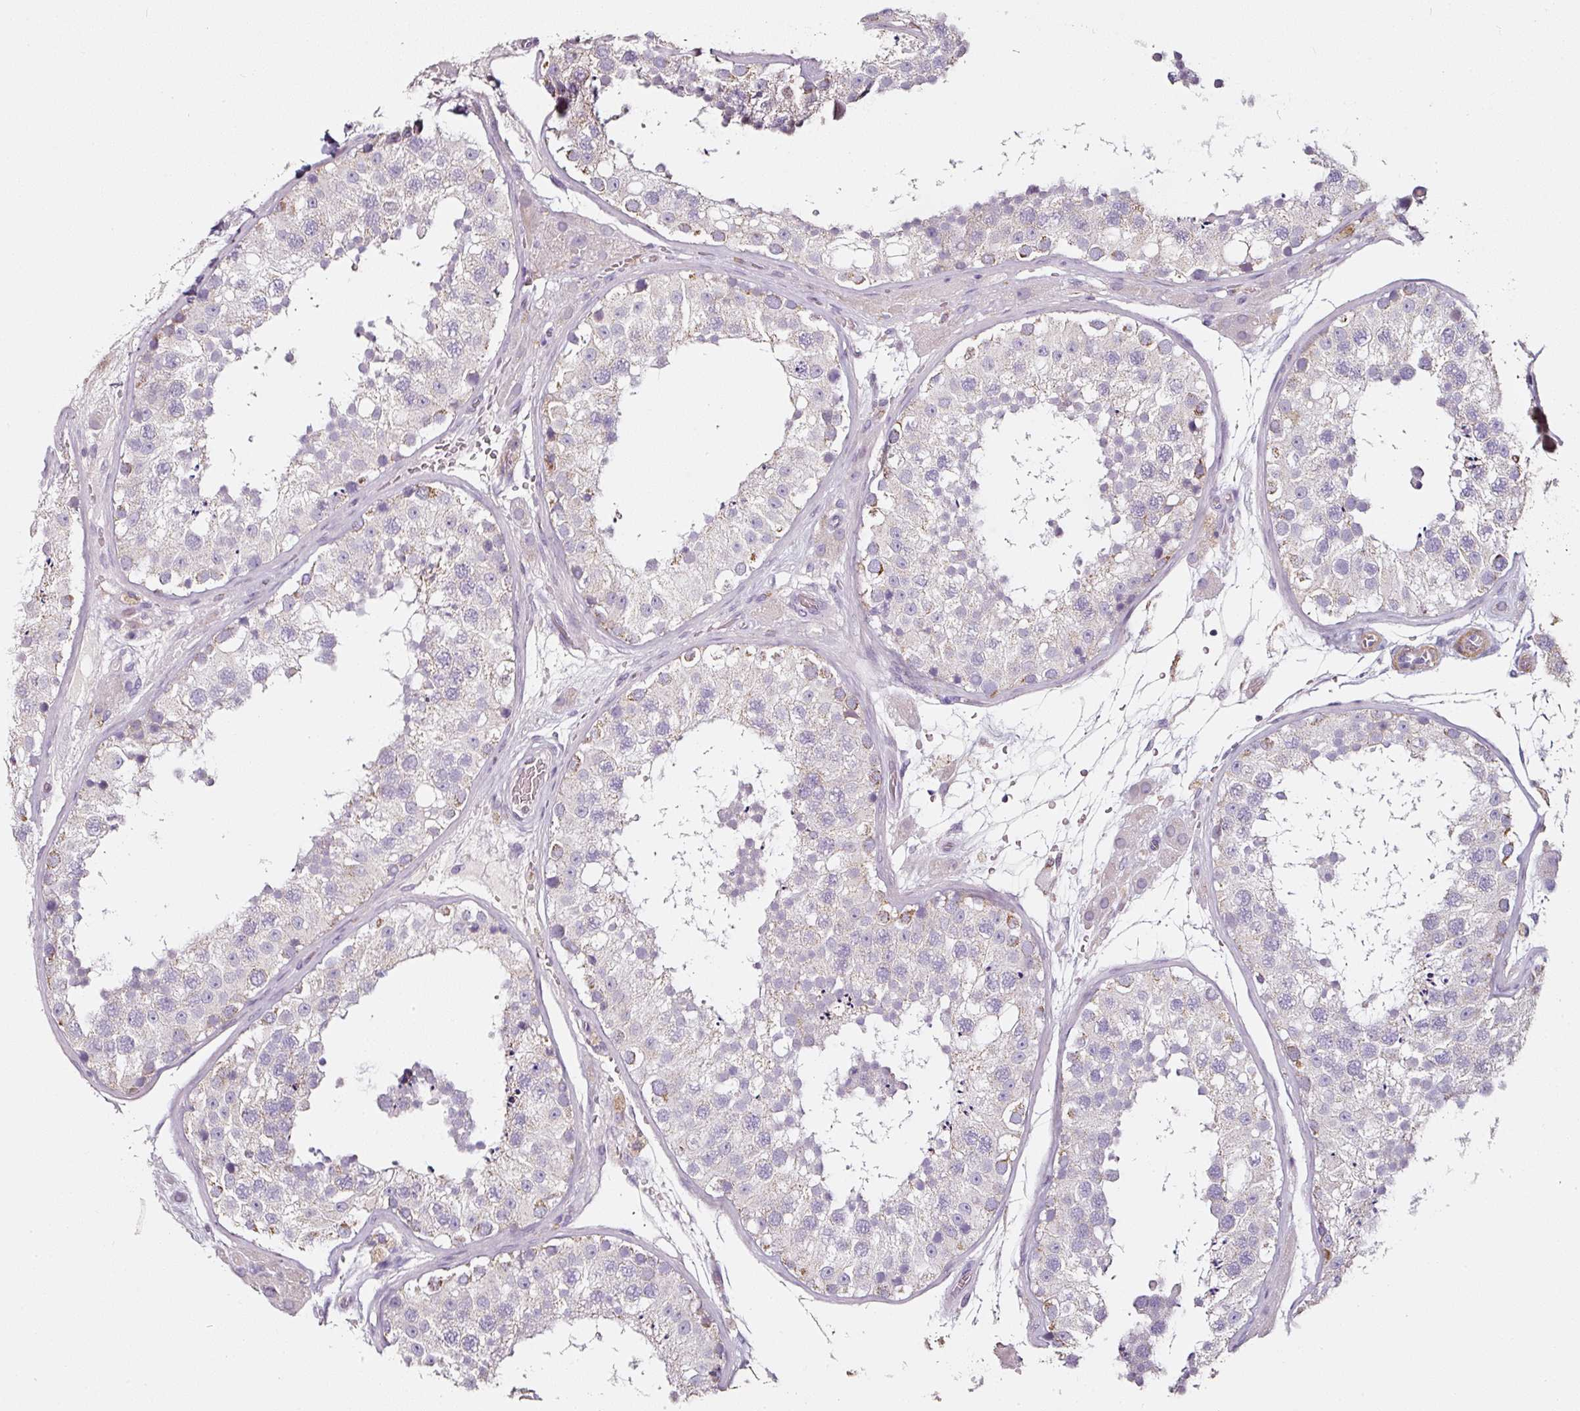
{"staining": {"intensity": "moderate", "quantity": "<25%", "location": "cytoplasmic/membranous"}, "tissue": "testis", "cell_type": "Cells in seminiferous ducts", "image_type": "normal", "snomed": [{"axis": "morphology", "description": "Normal tissue, NOS"}, {"axis": "topography", "description": "Testis"}], "caption": "An immunohistochemistry (IHC) photomicrograph of benign tissue is shown. Protein staining in brown shows moderate cytoplasmic/membranous positivity in testis within cells in seminiferous ducts.", "gene": "CAP2", "patient": {"sex": "male", "age": 26}}